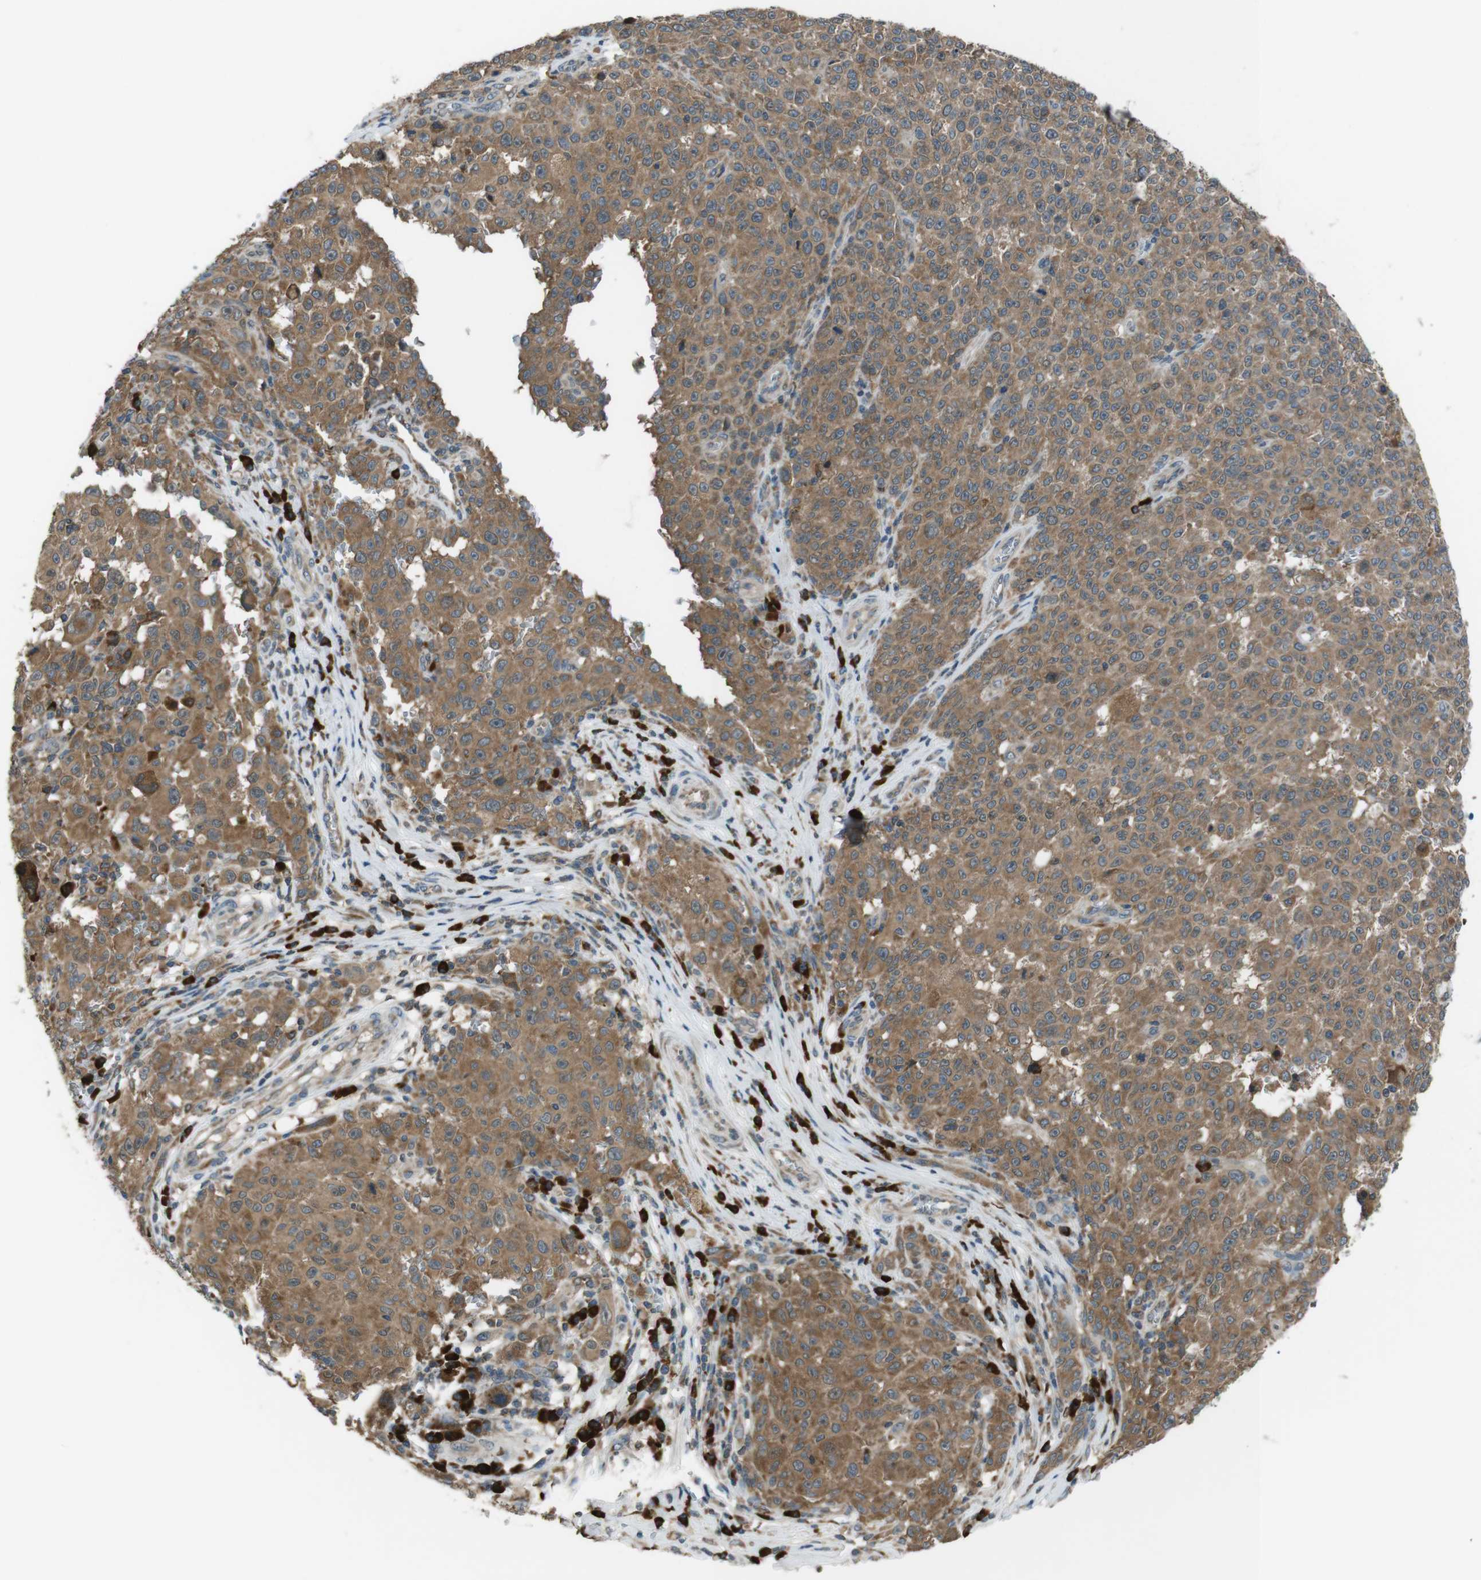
{"staining": {"intensity": "moderate", "quantity": ">75%", "location": "cytoplasmic/membranous"}, "tissue": "melanoma", "cell_type": "Tumor cells", "image_type": "cancer", "snomed": [{"axis": "morphology", "description": "Malignant melanoma, NOS"}, {"axis": "topography", "description": "Skin"}], "caption": "Melanoma tissue exhibits moderate cytoplasmic/membranous staining in approximately >75% of tumor cells (DAB (3,3'-diaminobenzidine) = brown stain, brightfield microscopy at high magnification).", "gene": "SSR3", "patient": {"sex": "female", "age": 82}}